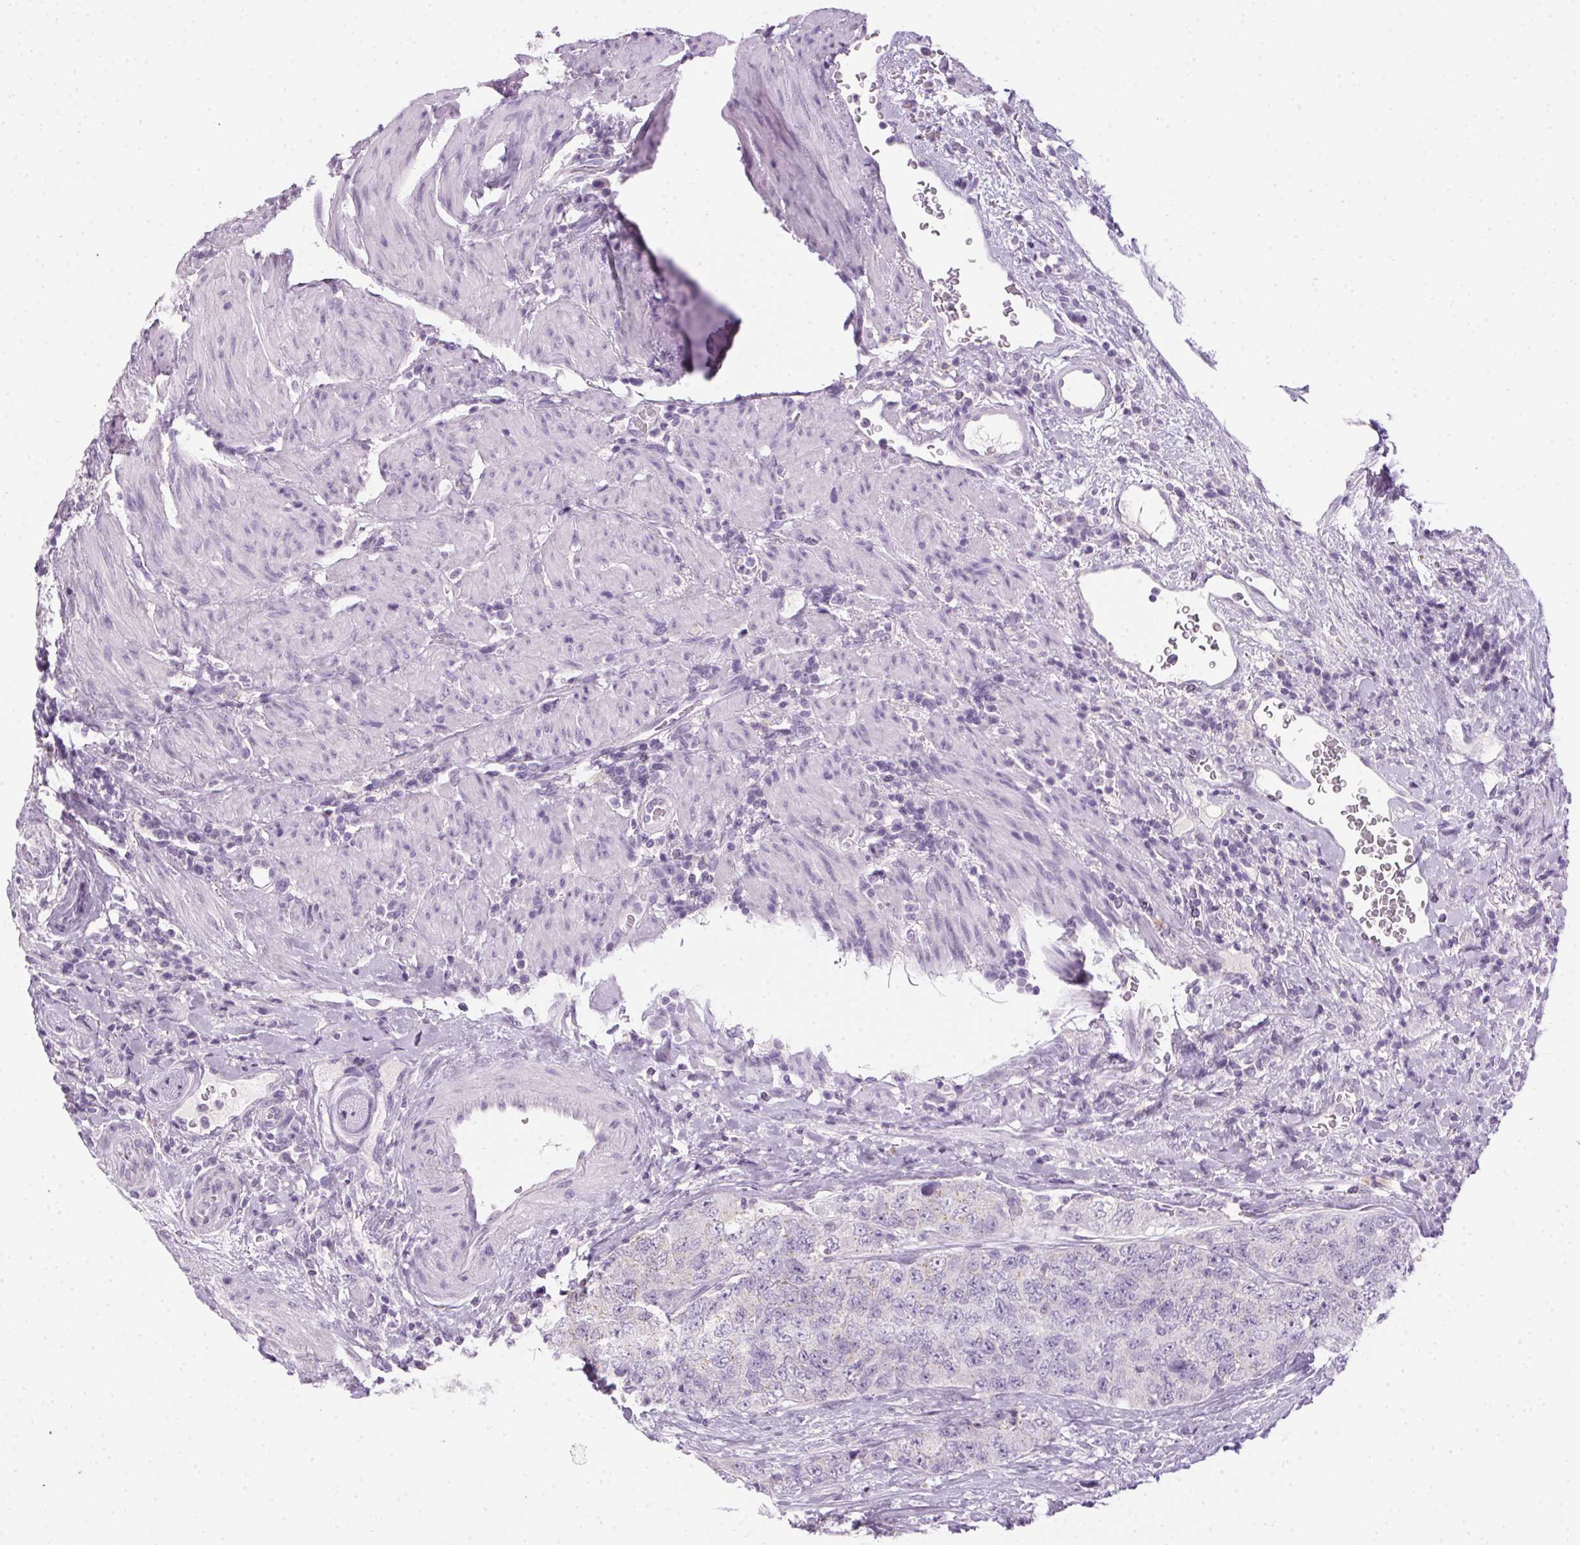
{"staining": {"intensity": "negative", "quantity": "none", "location": "none"}, "tissue": "urothelial cancer", "cell_type": "Tumor cells", "image_type": "cancer", "snomed": [{"axis": "morphology", "description": "Urothelial carcinoma, High grade"}, {"axis": "topography", "description": "Urinary bladder"}], "caption": "Immunohistochemistry image of high-grade urothelial carcinoma stained for a protein (brown), which displays no expression in tumor cells.", "gene": "POPDC2", "patient": {"sex": "female", "age": 78}}